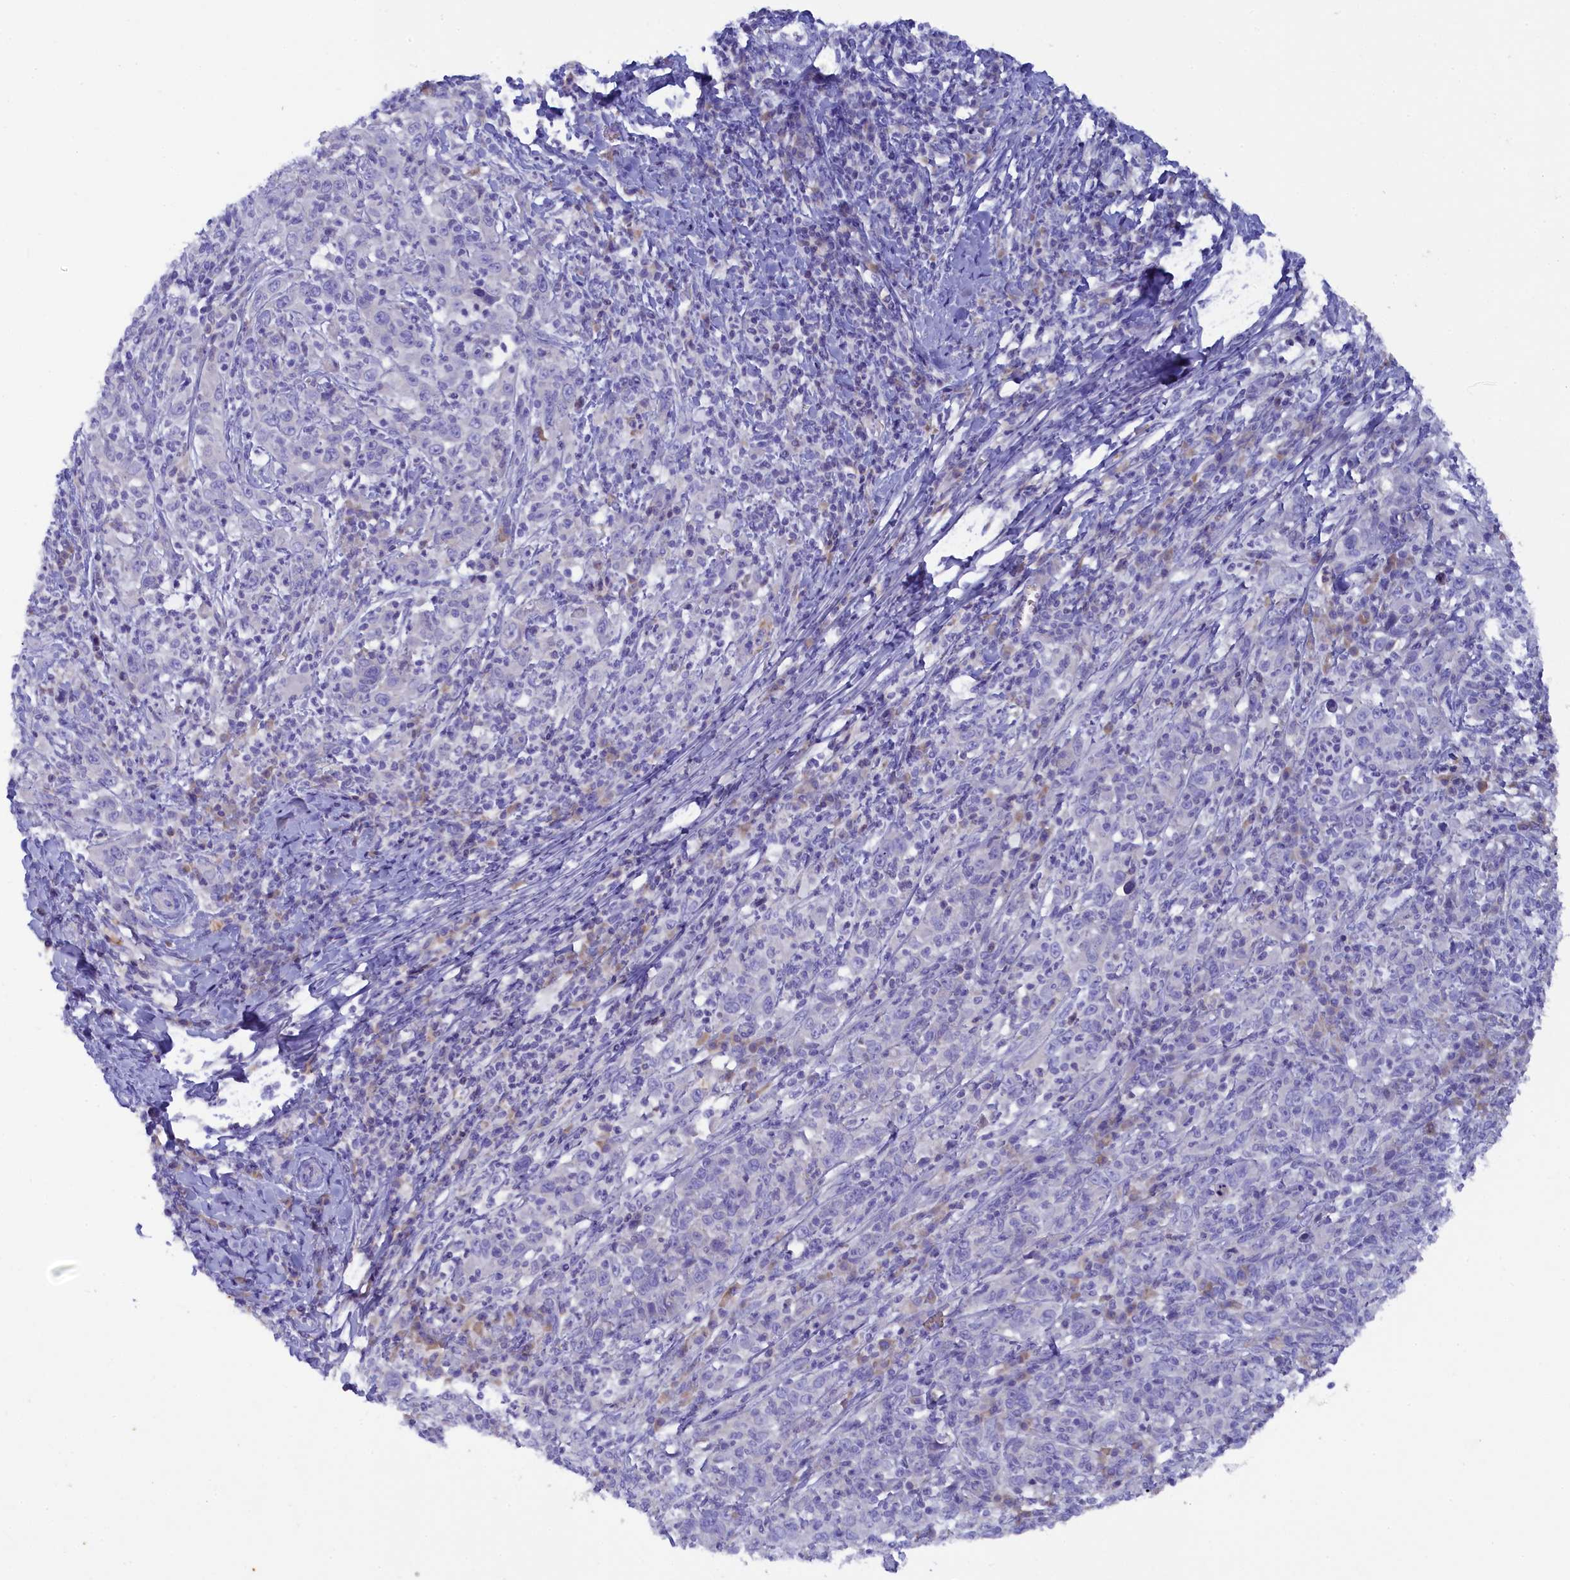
{"staining": {"intensity": "negative", "quantity": "none", "location": "none"}, "tissue": "cervical cancer", "cell_type": "Tumor cells", "image_type": "cancer", "snomed": [{"axis": "morphology", "description": "Squamous cell carcinoma, NOS"}, {"axis": "topography", "description": "Cervix"}], "caption": "A photomicrograph of human squamous cell carcinoma (cervical) is negative for staining in tumor cells.", "gene": "MYADML2", "patient": {"sex": "female", "age": 46}}